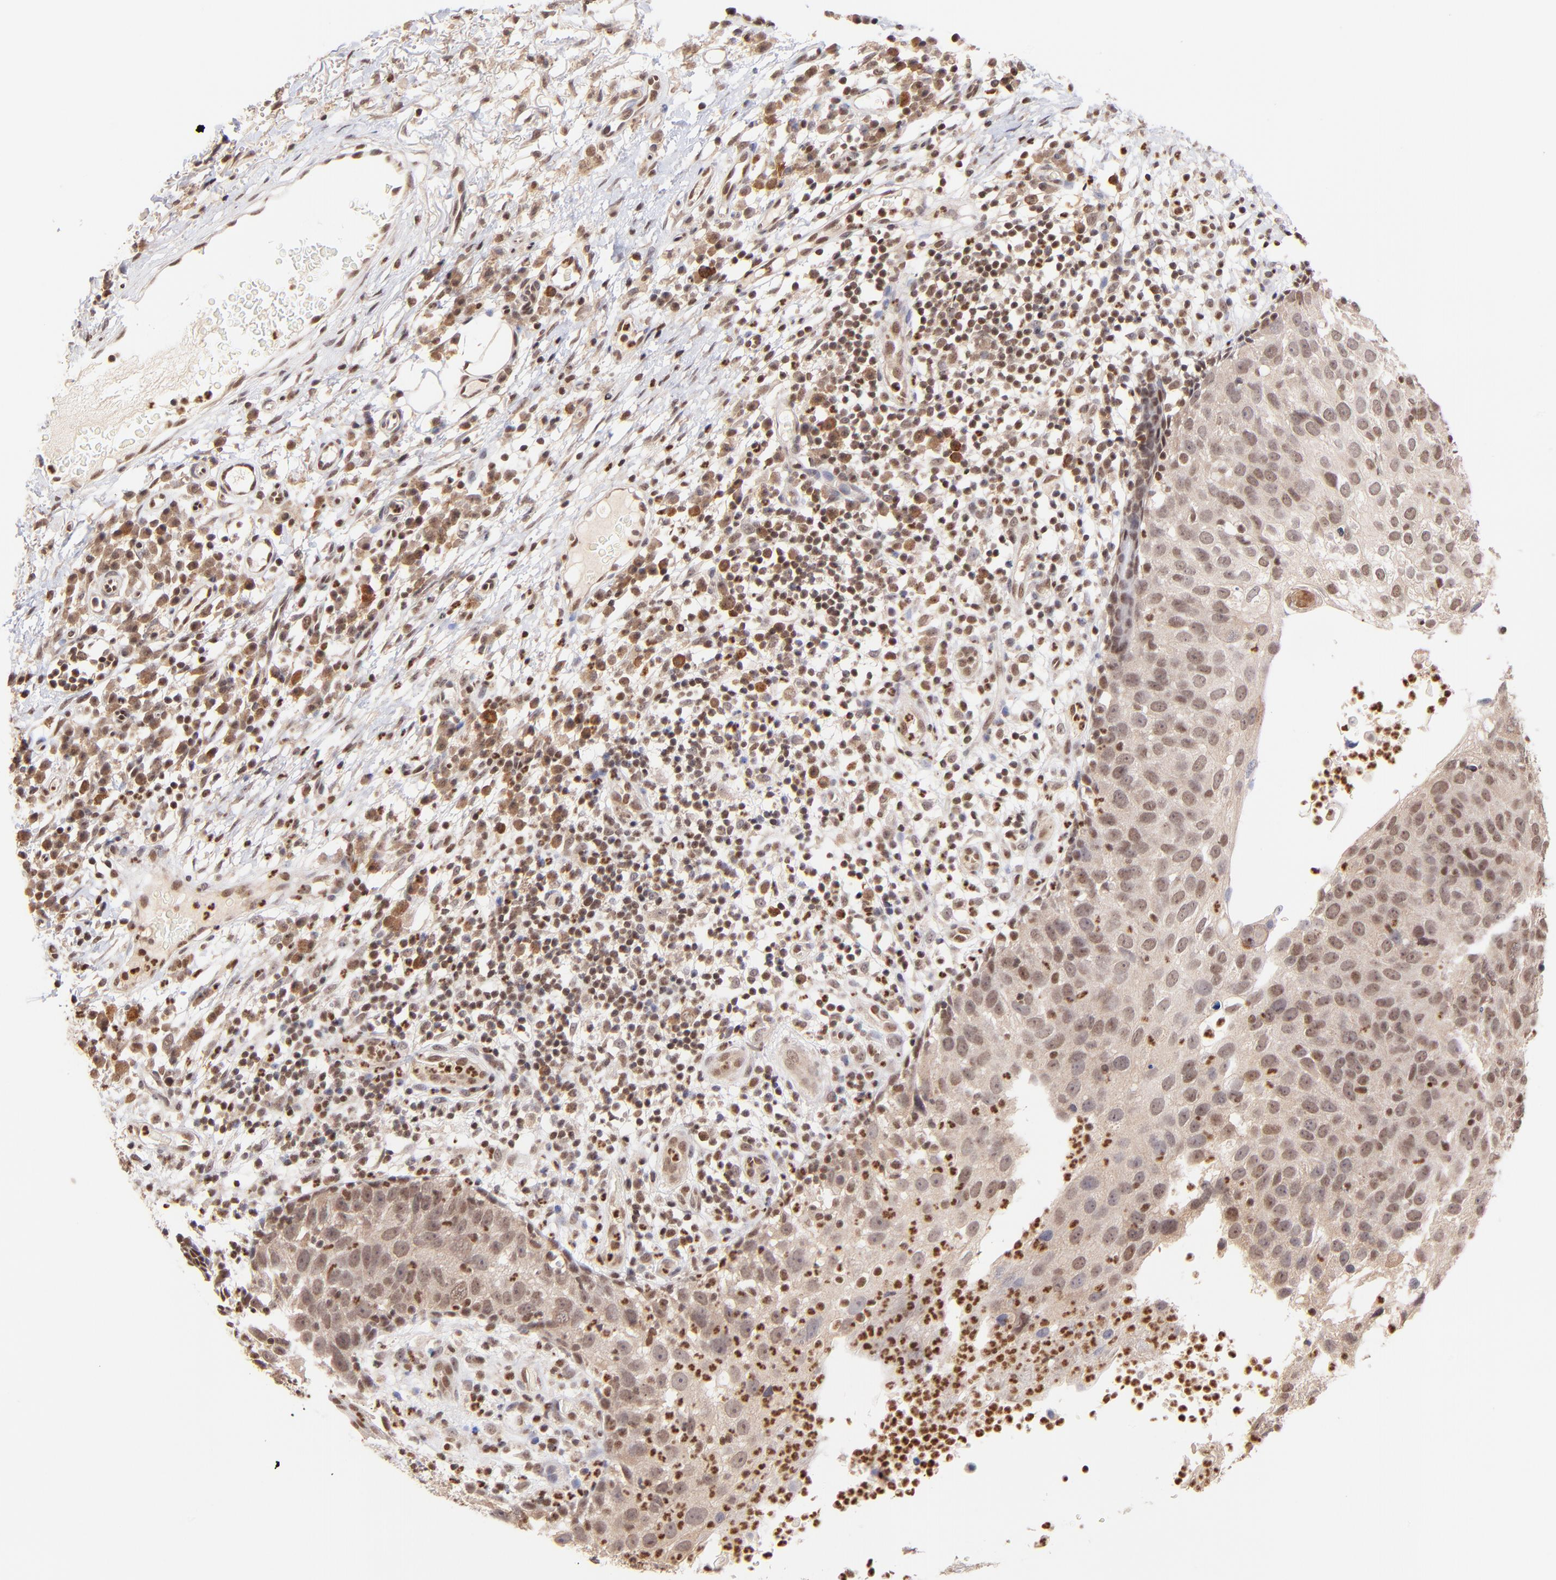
{"staining": {"intensity": "moderate", "quantity": ">75%", "location": "nuclear"}, "tissue": "skin cancer", "cell_type": "Tumor cells", "image_type": "cancer", "snomed": [{"axis": "morphology", "description": "Squamous cell carcinoma, NOS"}, {"axis": "topography", "description": "Skin"}], "caption": "Human squamous cell carcinoma (skin) stained with a brown dye shows moderate nuclear positive expression in approximately >75% of tumor cells.", "gene": "WDR25", "patient": {"sex": "male", "age": 87}}